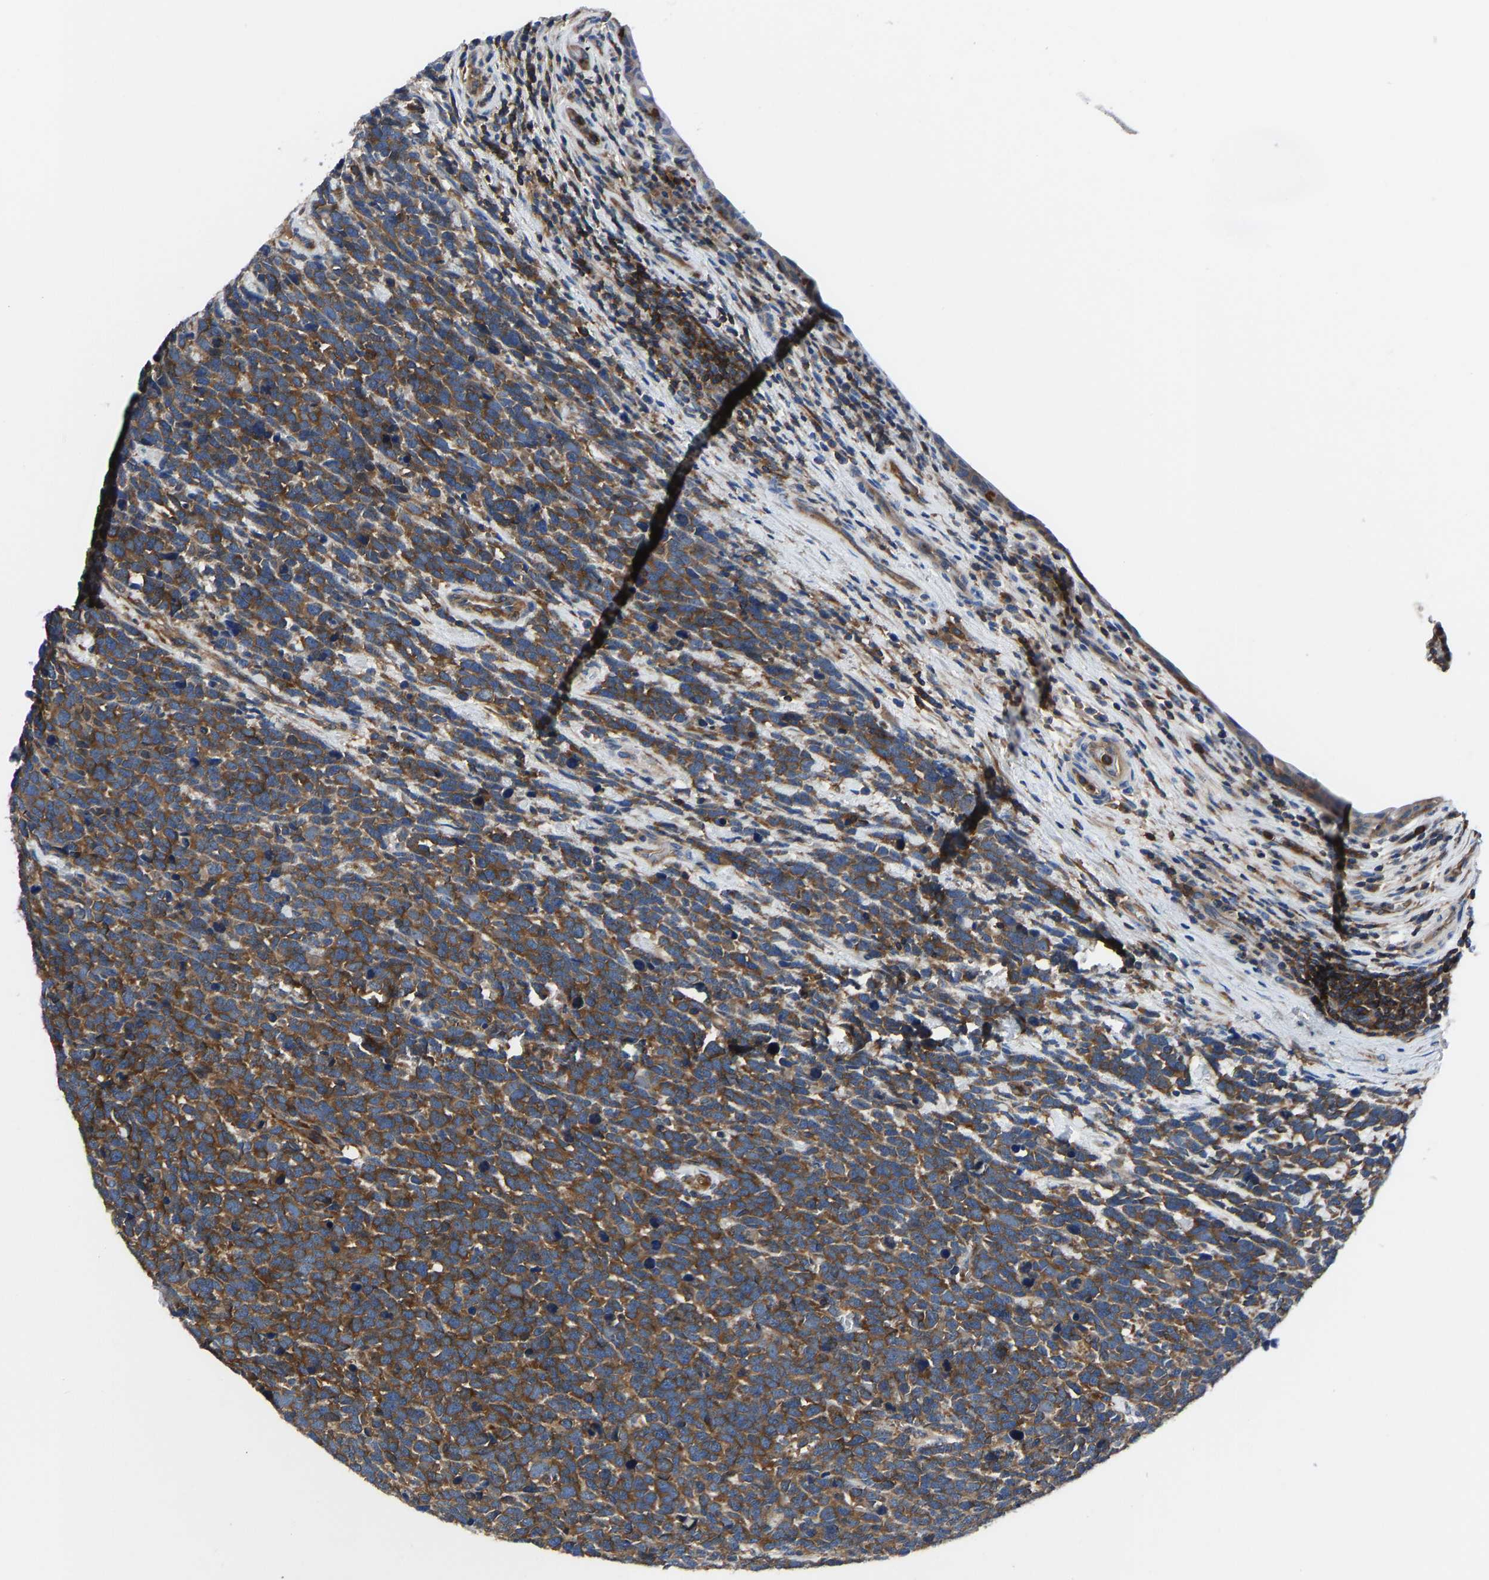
{"staining": {"intensity": "moderate", "quantity": ">75%", "location": "cytoplasmic/membranous"}, "tissue": "urothelial cancer", "cell_type": "Tumor cells", "image_type": "cancer", "snomed": [{"axis": "morphology", "description": "Urothelial carcinoma, High grade"}, {"axis": "topography", "description": "Urinary bladder"}], "caption": "Moderate cytoplasmic/membranous expression for a protein is present in about >75% of tumor cells of high-grade urothelial carcinoma using immunohistochemistry.", "gene": "PRKAR1A", "patient": {"sex": "female", "age": 82}}